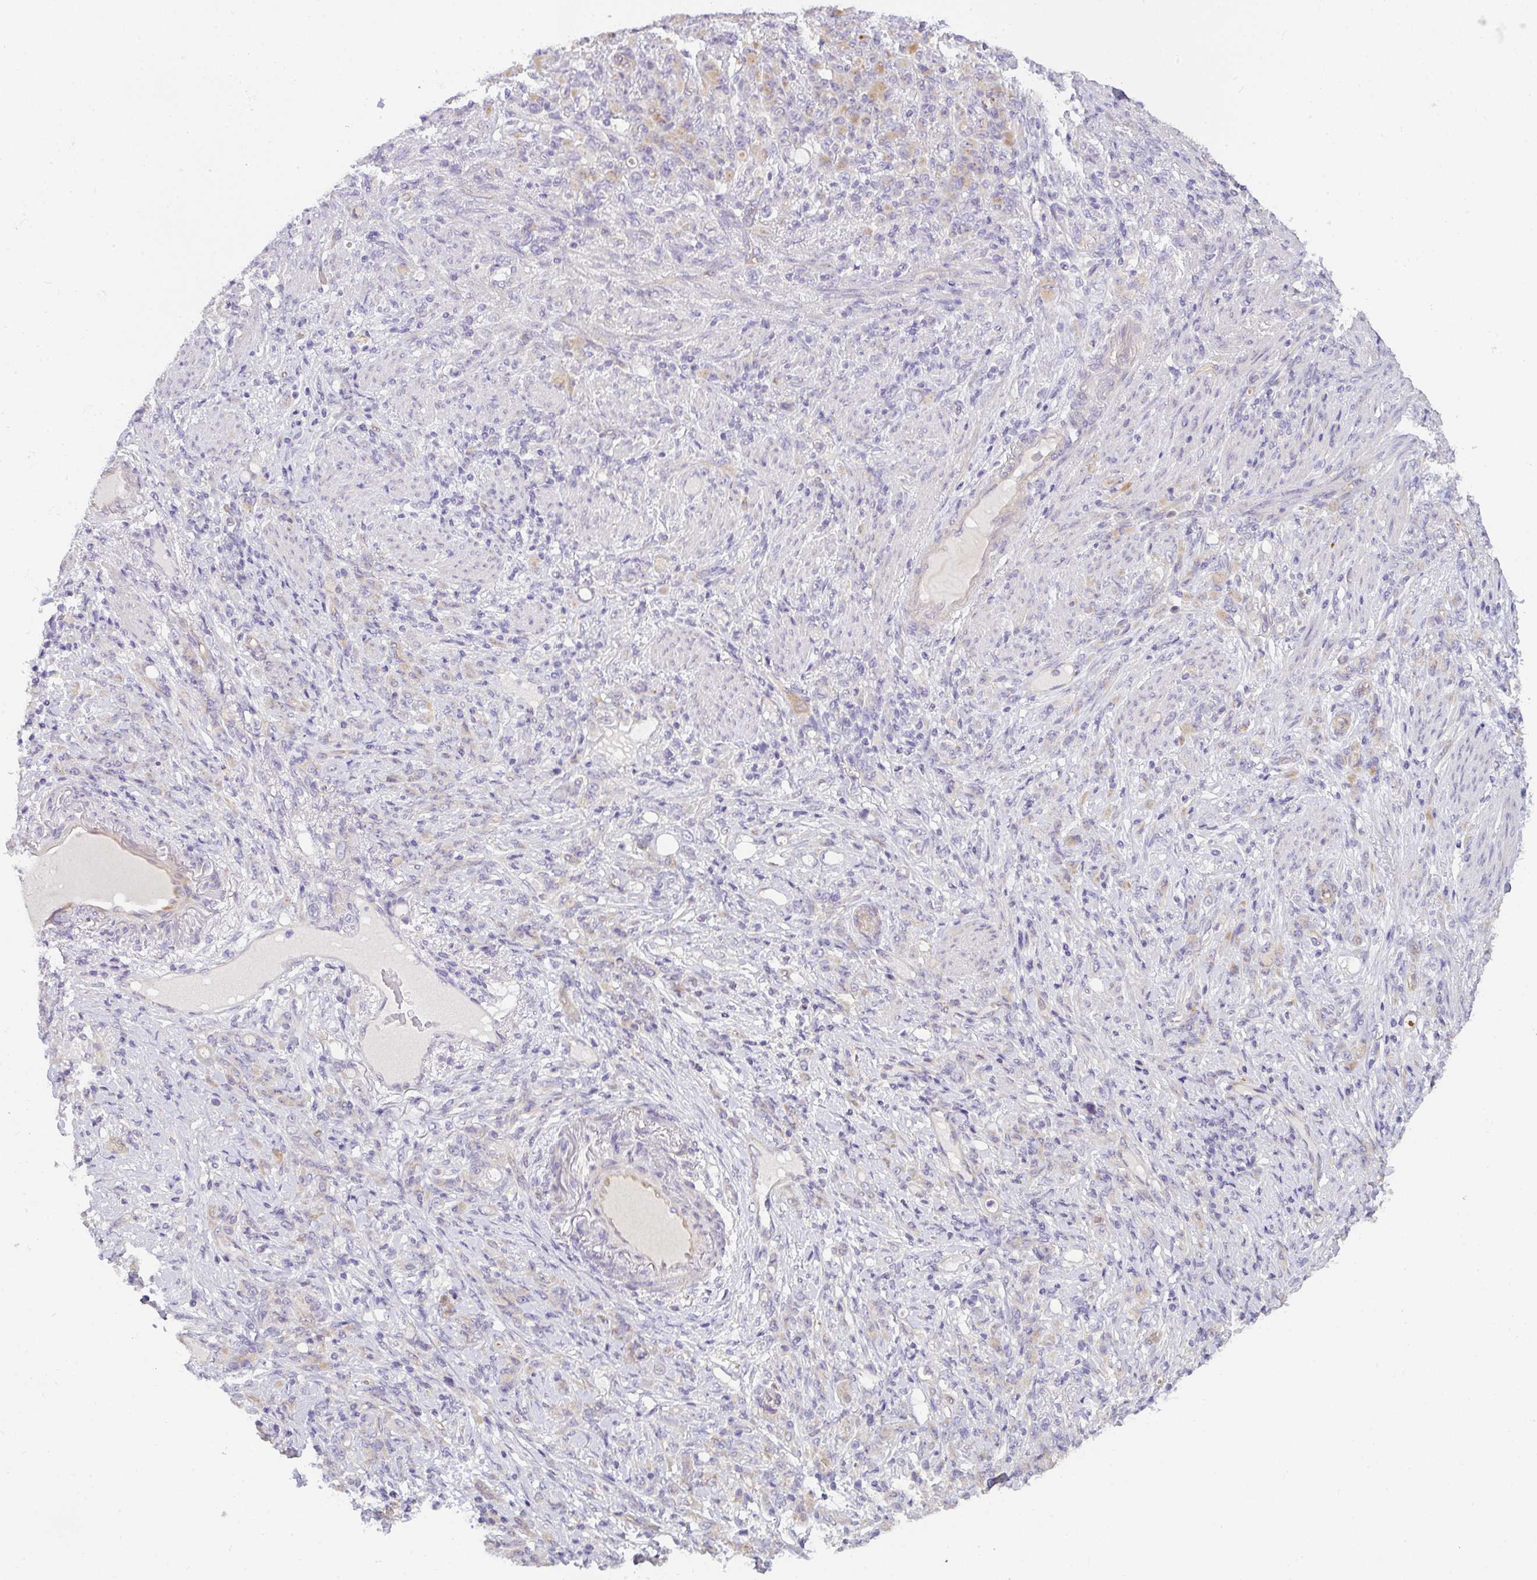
{"staining": {"intensity": "negative", "quantity": "none", "location": "none"}, "tissue": "stomach cancer", "cell_type": "Tumor cells", "image_type": "cancer", "snomed": [{"axis": "morphology", "description": "Normal tissue, NOS"}, {"axis": "morphology", "description": "Adenocarcinoma, NOS"}, {"axis": "topography", "description": "Stomach"}], "caption": "Immunohistochemistry (IHC) photomicrograph of neoplastic tissue: human stomach cancer stained with DAB demonstrates no significant protein staining in tumor cells.", "gene": "FILIP1", "patient": {"sex": "female", "age": 79}}